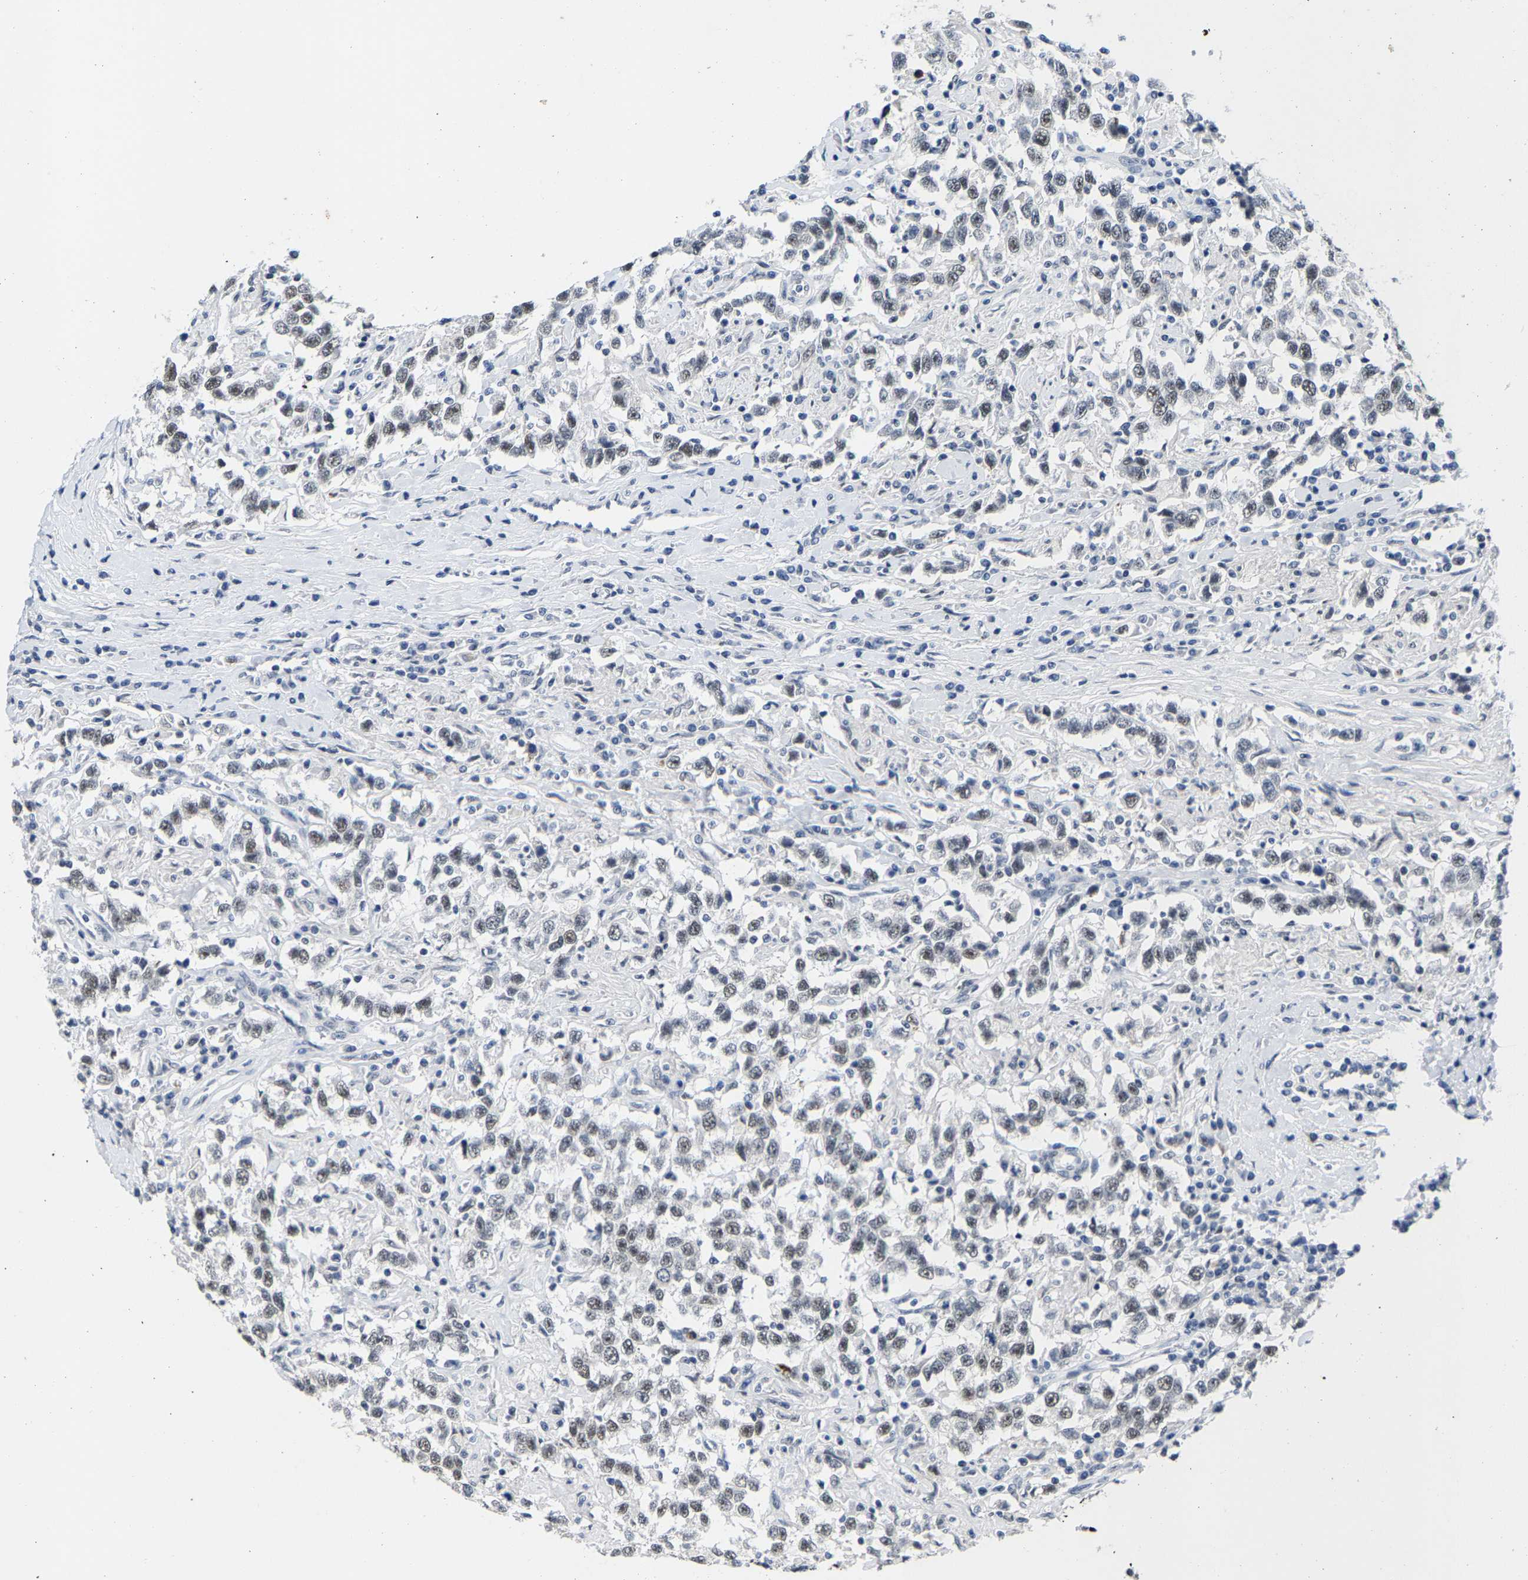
{"staining": {"intensity": "weak", "quantity": "<25%", "location": "nuclear"}, "tissue": "testis cancer", "cell_type": "Tumor cells", "image_type": "cancer", "snomed": [{"axis": "morphology", "description": "Seminoma, NOS"}, {"axis": "topography", "description": "Testis"}], "caption": "This is a photomicrograph of immunohistochemistry (IHC) staining of seminoma (testis), which shows no staining in tumor cells.", "gene": "SETD1B", "patient": {"sex": "male", "age": 41}}